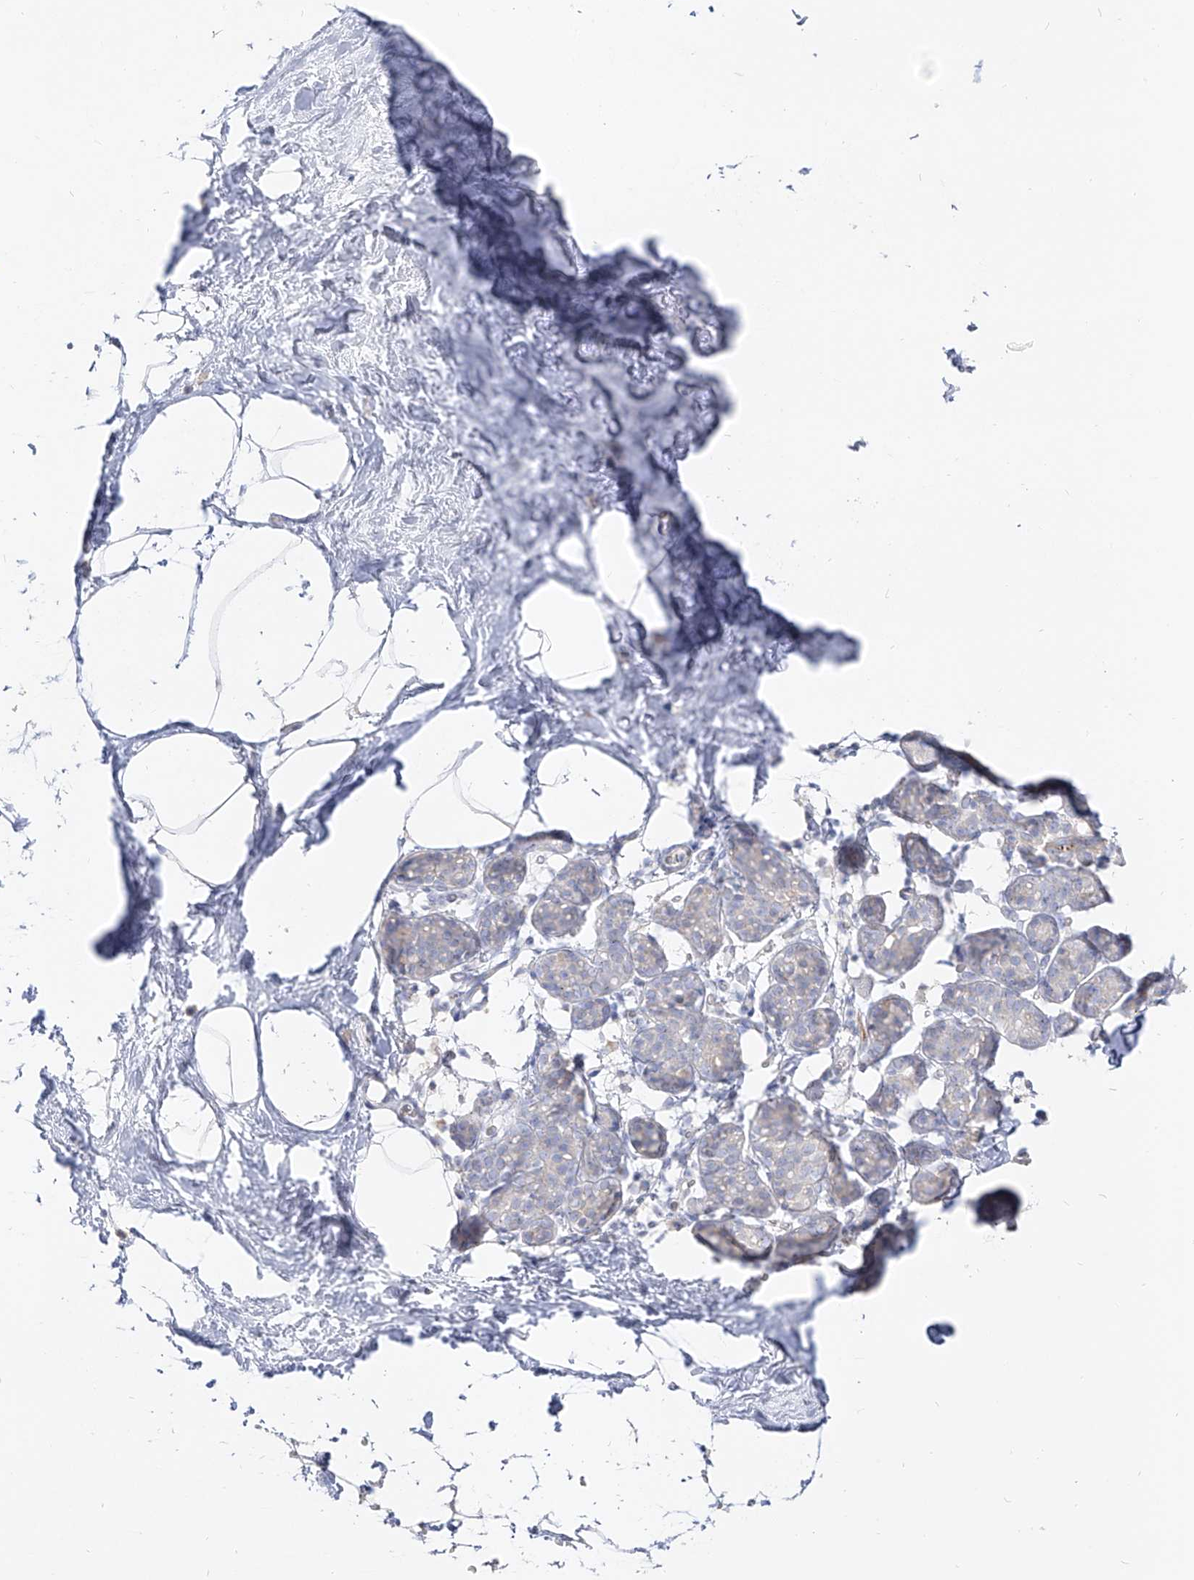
{"staining": {"intensity": "negative", "quantity": "none", "location": "none"}, "tissue": "breast", "cell_type": "Adipocytes", "image_type": "normal", "snomed": [{"axis": "morphology", "description": "Normal tissue, NOS"}, {"axis": "topography", "description": "Breast"}], "caption": "IHC micrograph of normal human breast stained for a protein (brown), which shows no expression in adipocytes.", "gene": "RBFOX3", "patient": {"sex": "female", "age": 62}}